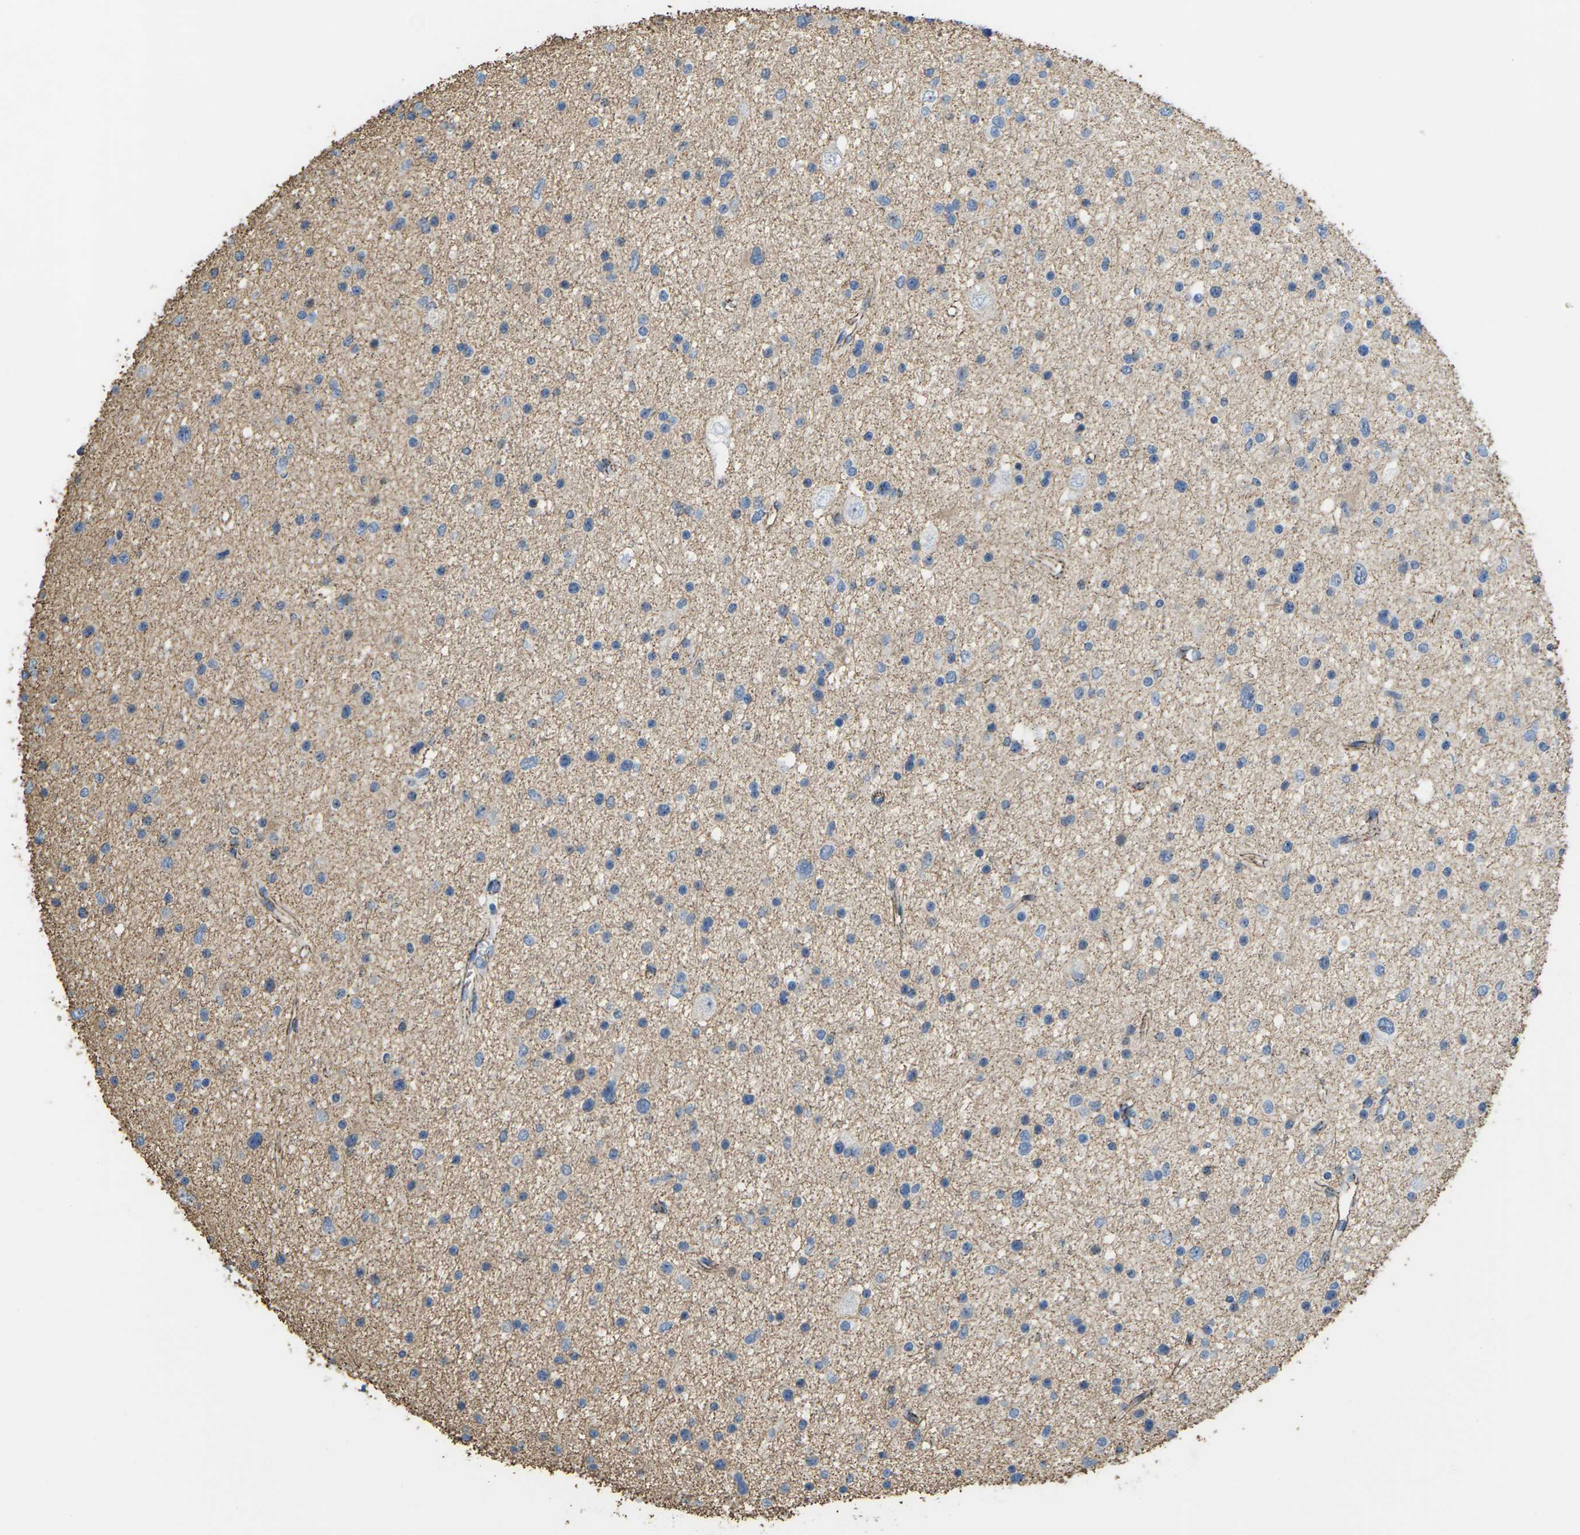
{"staining": {"intensity": "negative", "quantity": "none", "location": "none"}, "tissue": "glioma", "cell_type": "Tumor cells", "image_type": "cancer", "snomed": [{"axis": "morphology", "description": "Glioma, malignant, Low grade"}, {"axis": "topography", "description": "Brain"}], "caption": "IHC of glioma demonstrates no staining in tumor cells.", "gene": "CLDN3", "patient": {"sex": "female", "age": 37}}